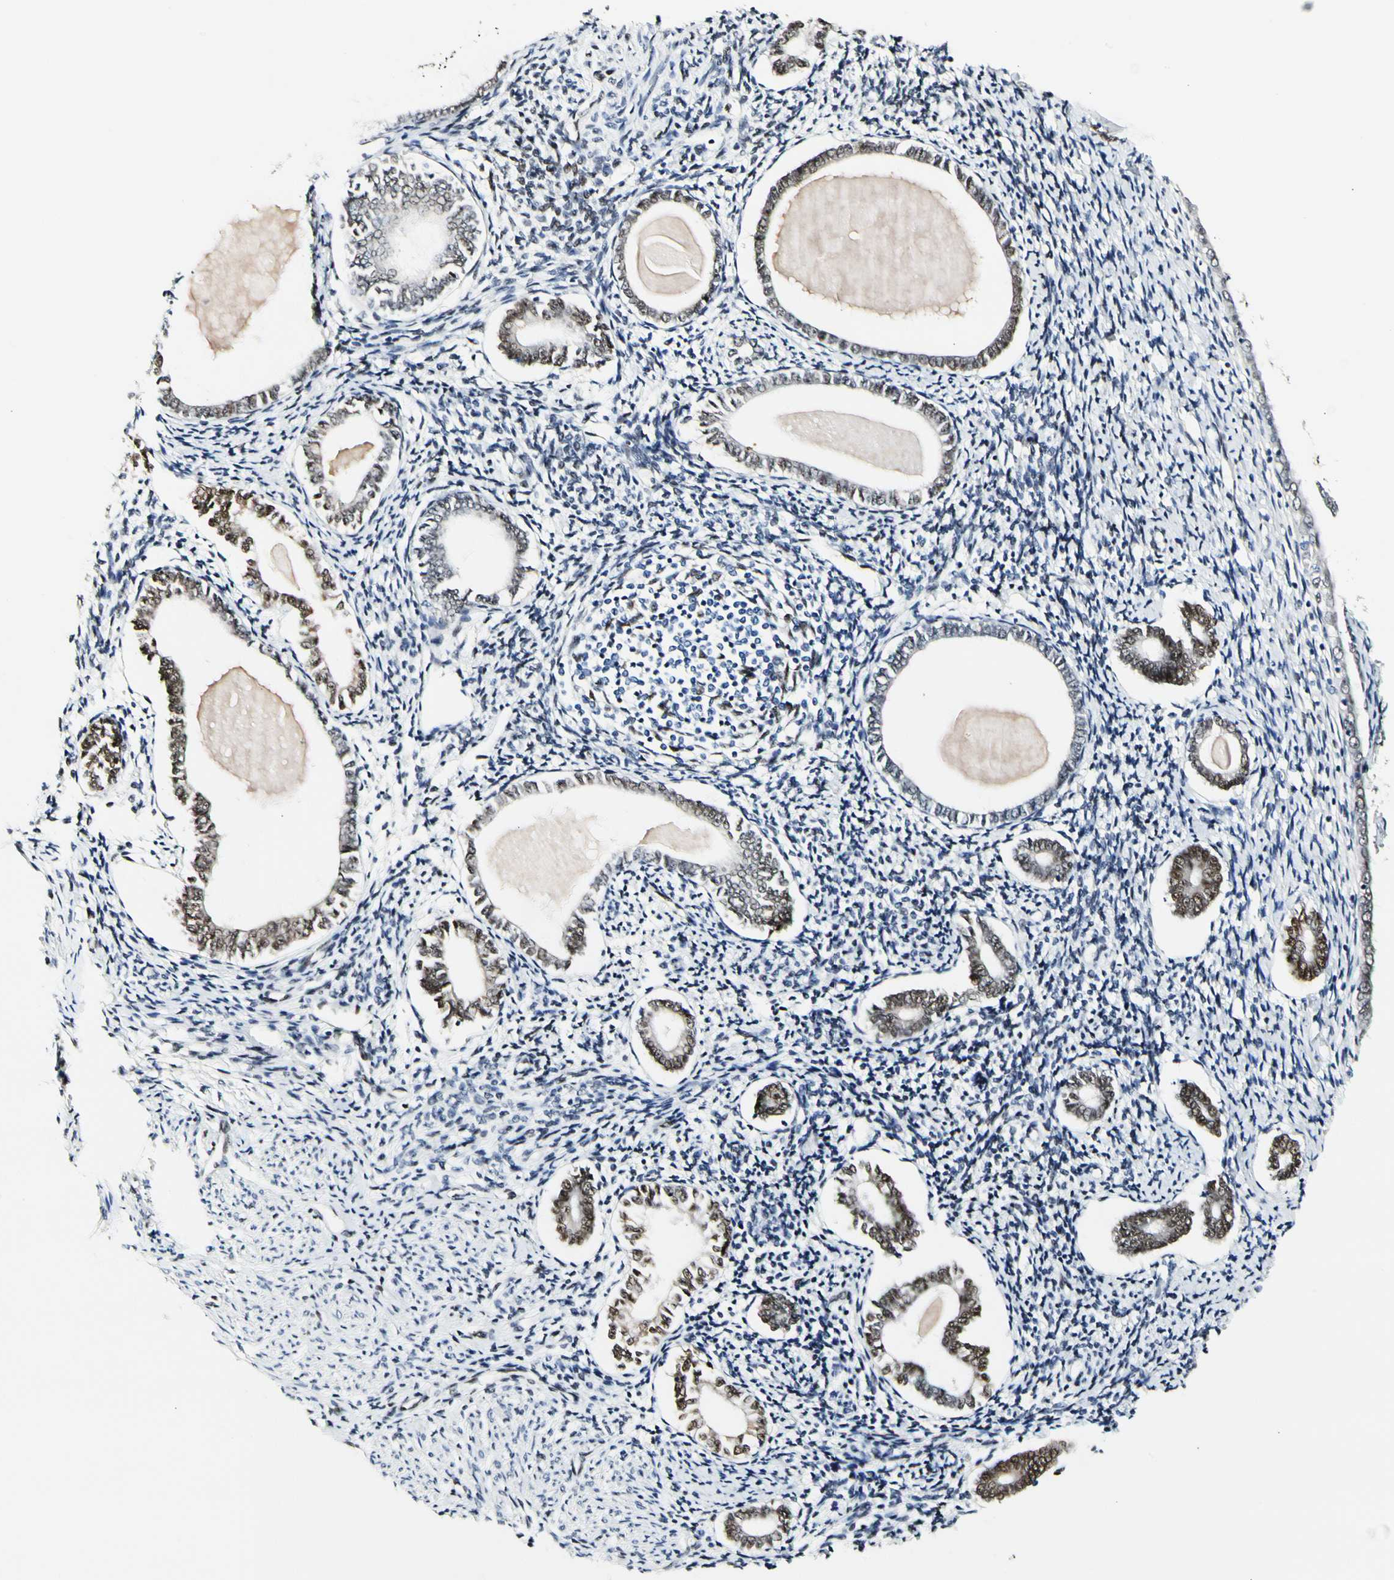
{"staining": {"intensity": "moderate", "quantity": "25%-75%", "location": "nuclear"}, "tissue": "endometrium", "cell_type": "Cells in endometrial stroma", "image_type": "normal", "snomed": [{"axis": "morphology", "description": "Normal tissue, NOS"}, {"axis": "topography", "description": "Endometrium"}], "caption": "A micrograph showing moderate nuclear expression in about 25%-75% of cells in endometrial stroma in benign endometrium, as visualized by brown immunohistochemical staining.", "gene": "NFIA", "patient": {"sex": "female", "age": 71}}